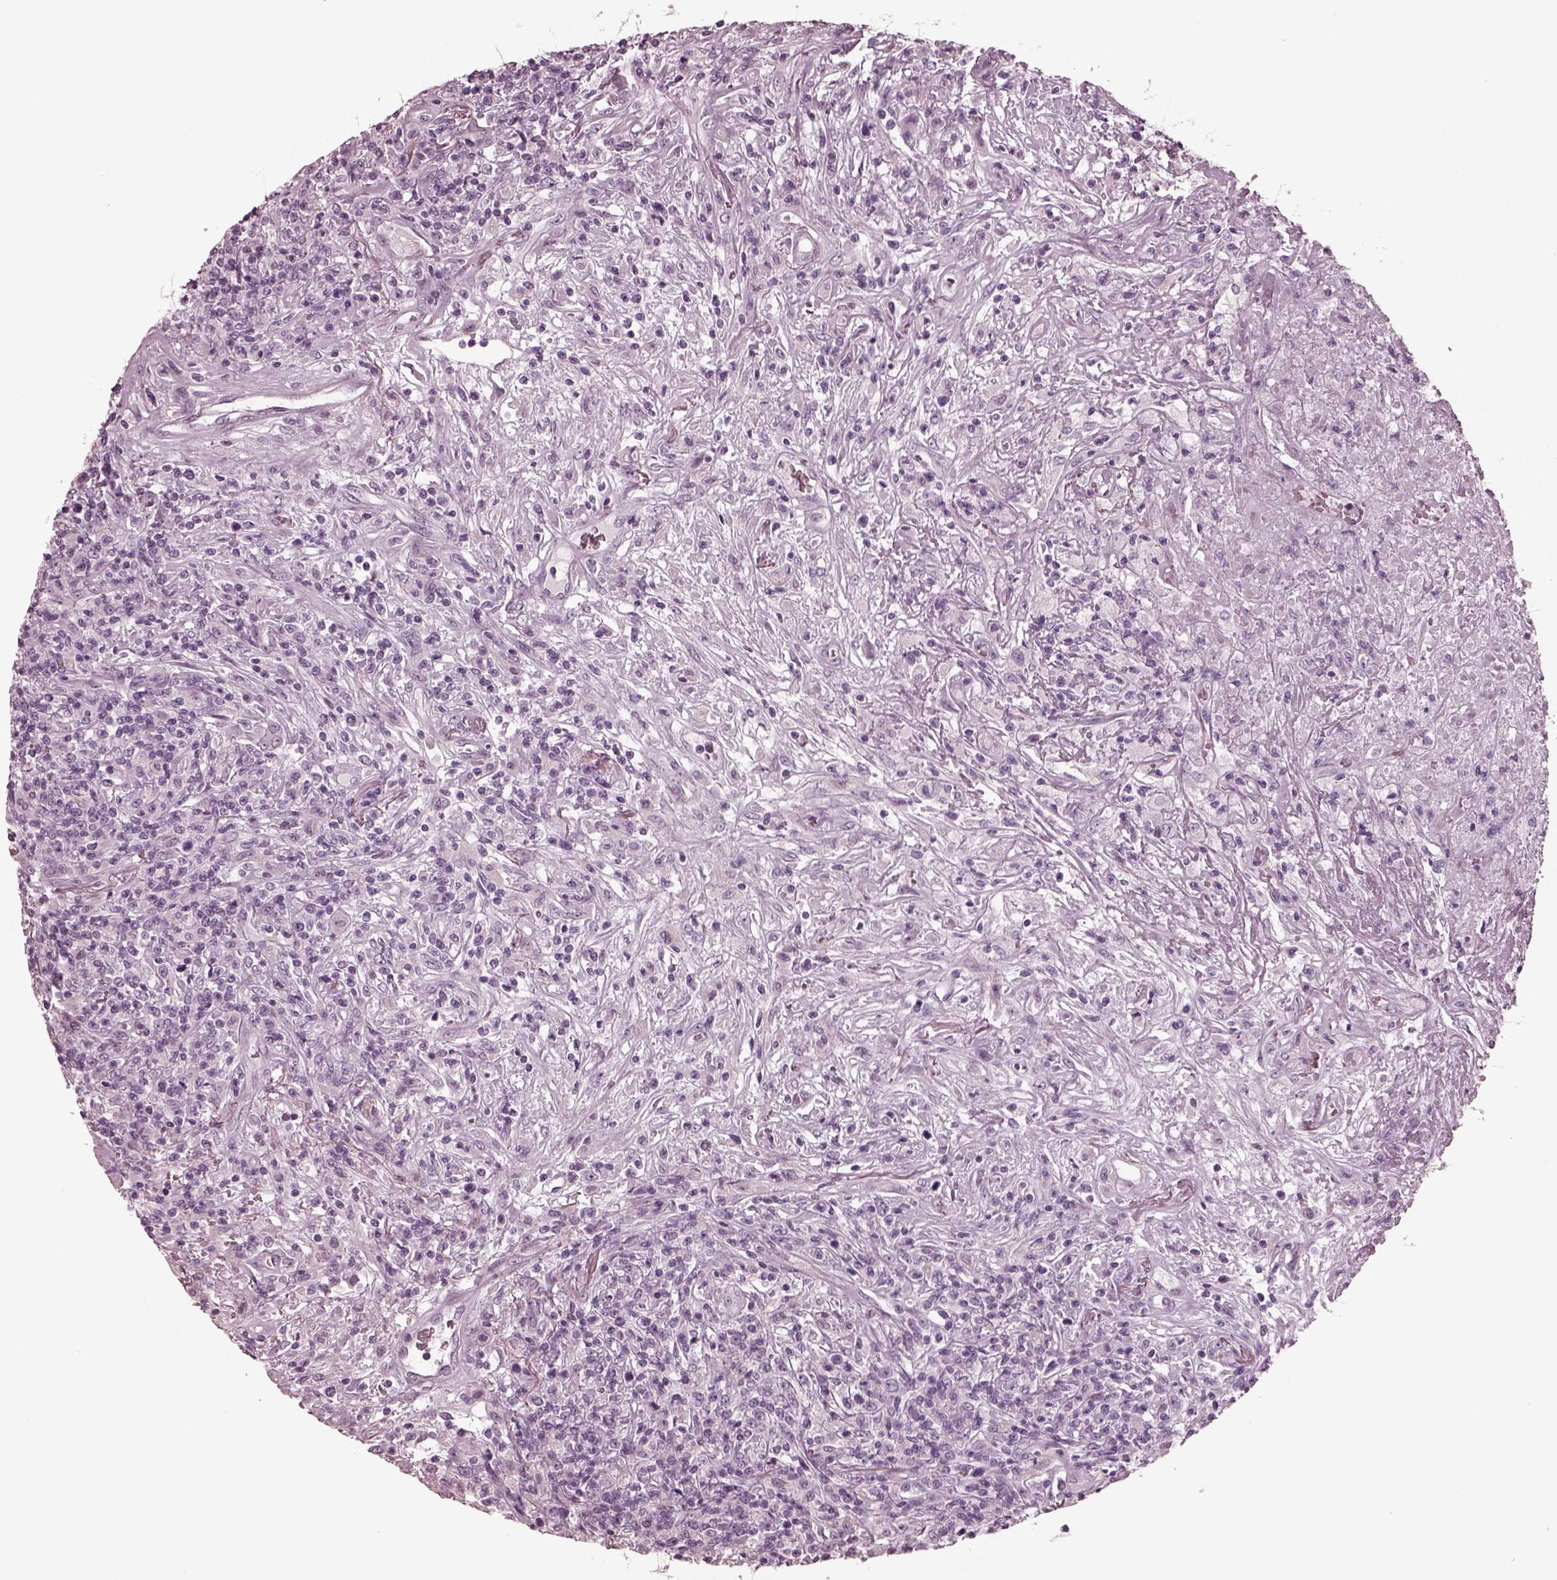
{"staining": {"intensity": "negative", "quantity": "none", "location": "none"}, "tissue": "lymphoma", "cell_type": "Tumor cells", "image_type": "cancer", "snomed": [{"axis": "morphology", "description": "Malignant lymphoma, non-Hodgkin's type, High grade"}, {"axis": "topography", "description": "Lung"}], "caption": "Protein analysis of malignant lymphoma, non-Hodgkin's type (high-grade) demonstrates no significant positivity in tumor cells.", "gene": "GRM6", "patient": {"sex": "male", "age": 79}}